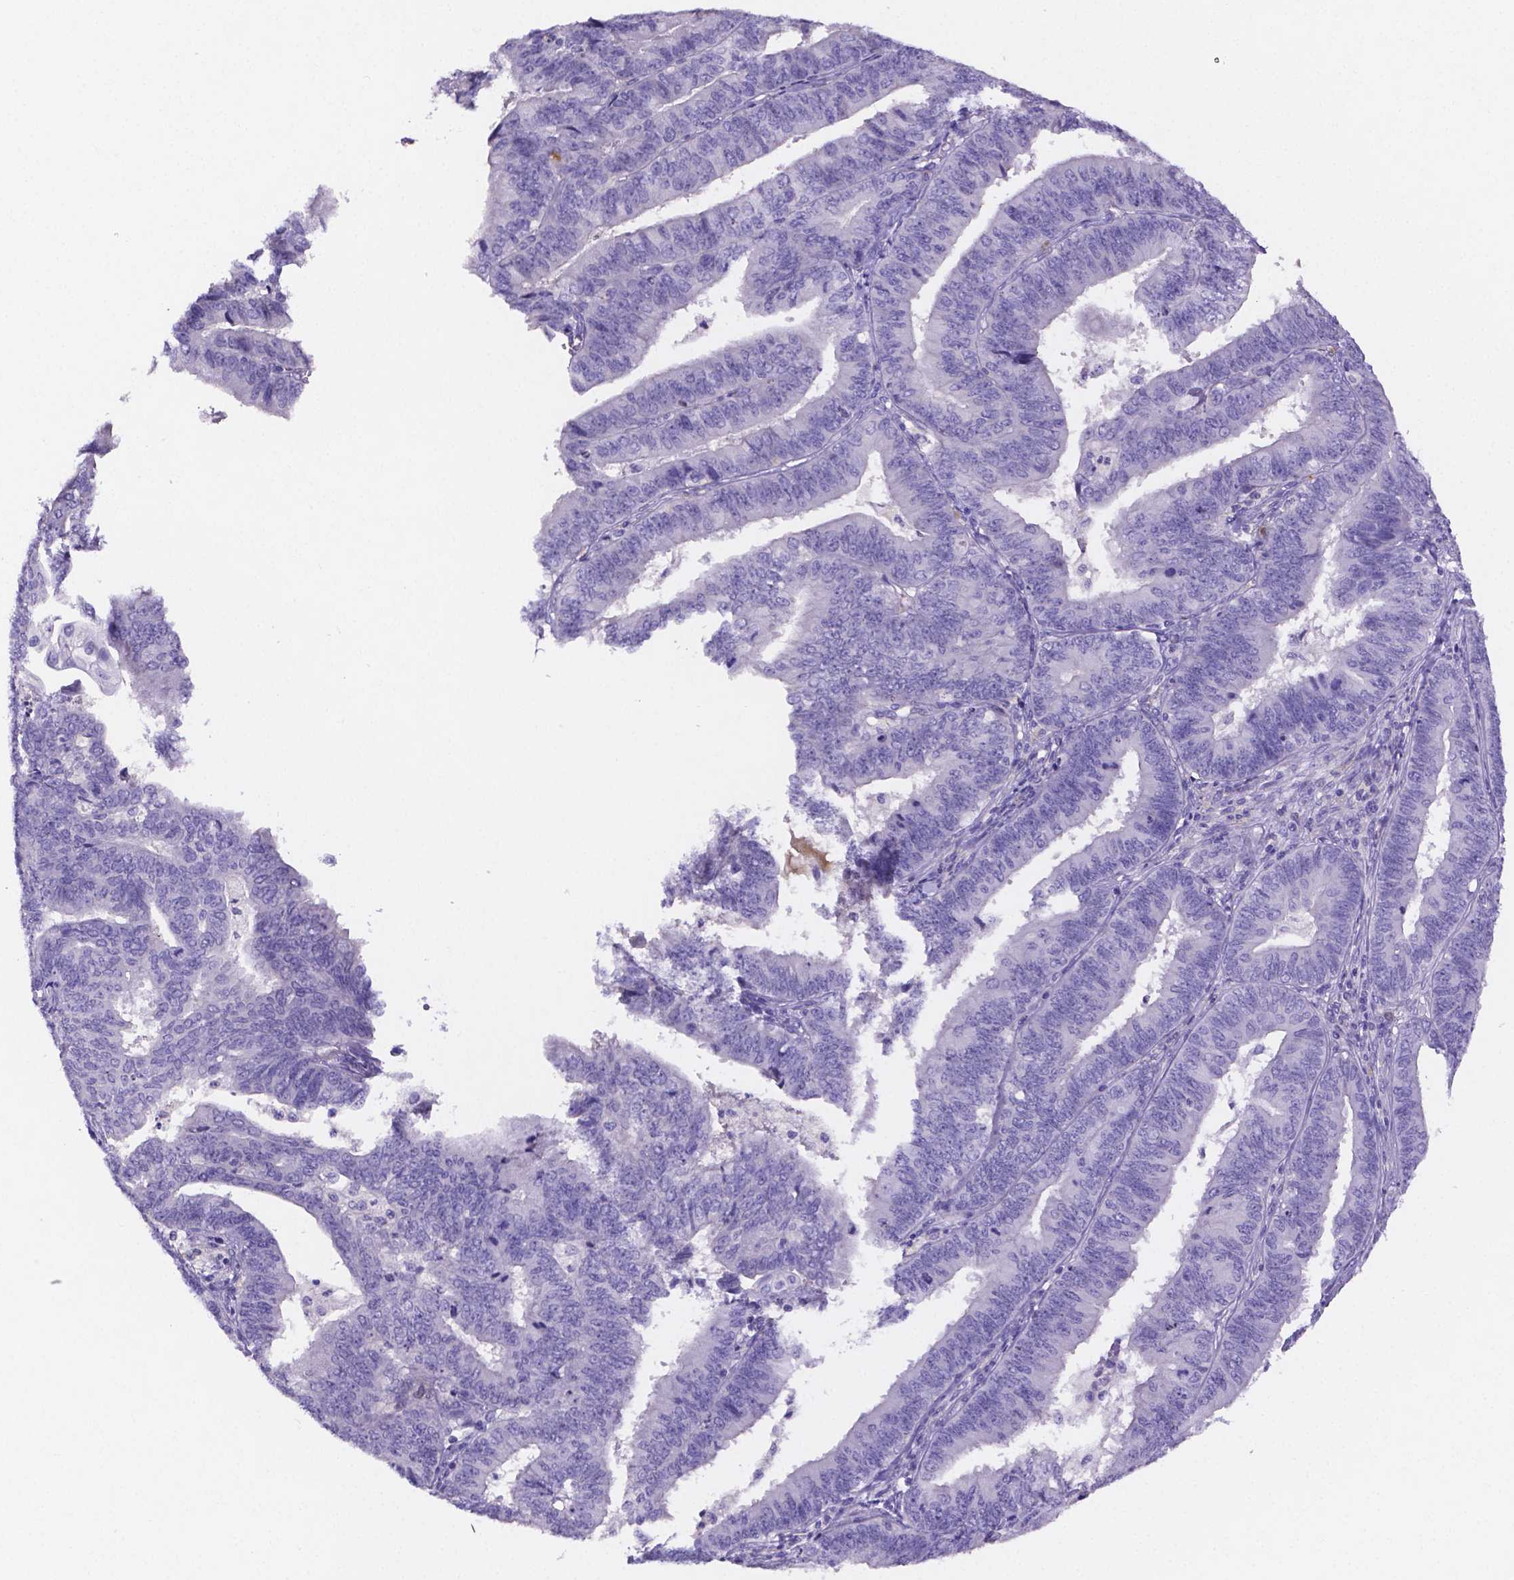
{"staining": {"intensity": "negative", "quantity": "none", "location": "none"}, "tissue": "prostate cancer", "cell_type": "Tumor cells", "image_type": "cancer", "snomed": [{"axis": "morphology", "description": "Adenocarcinoma, High grade"}, {"axis": "topography", "description": "Prostate"}], "caption": "High magnification brightfield microscopy of prostate high-grade adenocarcinoma stained with DAB (brown) and counterstained with hematoxylin (blue): tumor cells show no significant positivity.", "gene": "NRGN", "patient": {"sex": "male", "age": 56}}